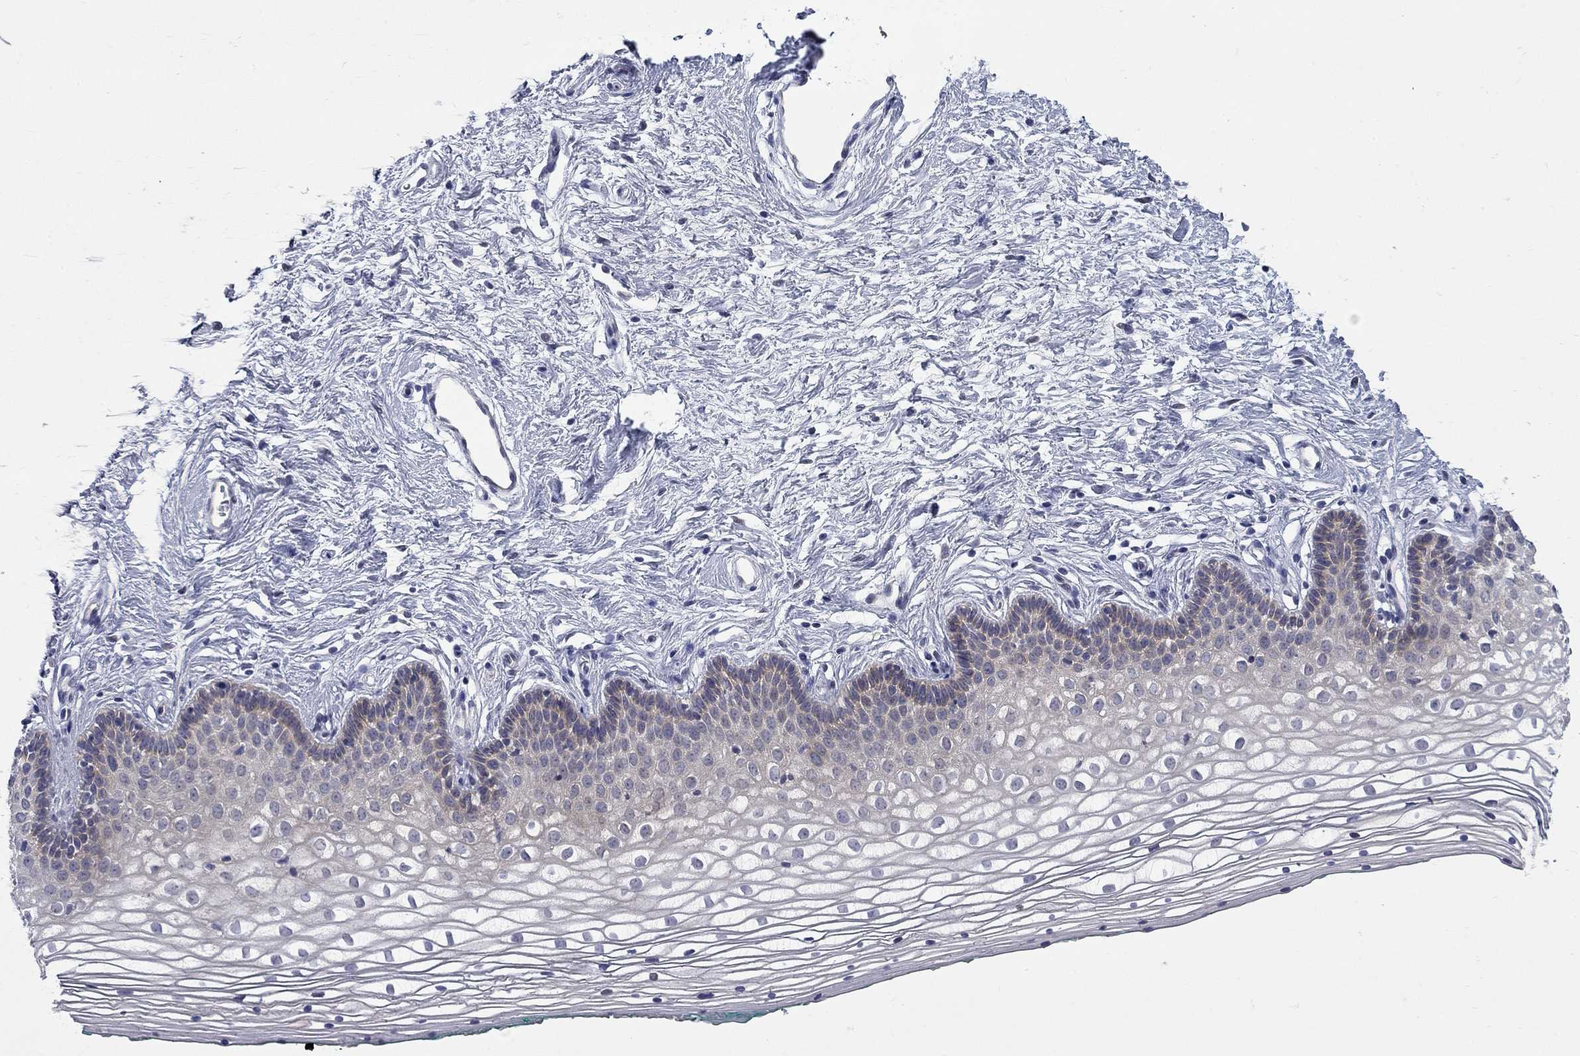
{"staining": {"intensity": "negative", "quantity": "none", "location": "none"}, "tissue": "vagina", "cell_type": "Squamous epithelial cells", "image_type": "normal", "snomed": [{"axis": "morphology", "description": "Normal tissue, NOS"}, {"axis": "topography", "description": "Vagina"}], "caption": "Immunohistochemistry of benign human vagina reveals no expression in squamous epithelial cells. (Stains: DAB (3,3'-diaminobenzidine) immunohistochemistry with hematoxylin counter stain, Microscopy: brightfield microscopy at high magnification).", "gene": "ENSG00000255639", "patient": {"sex": "female", "age": 36}}